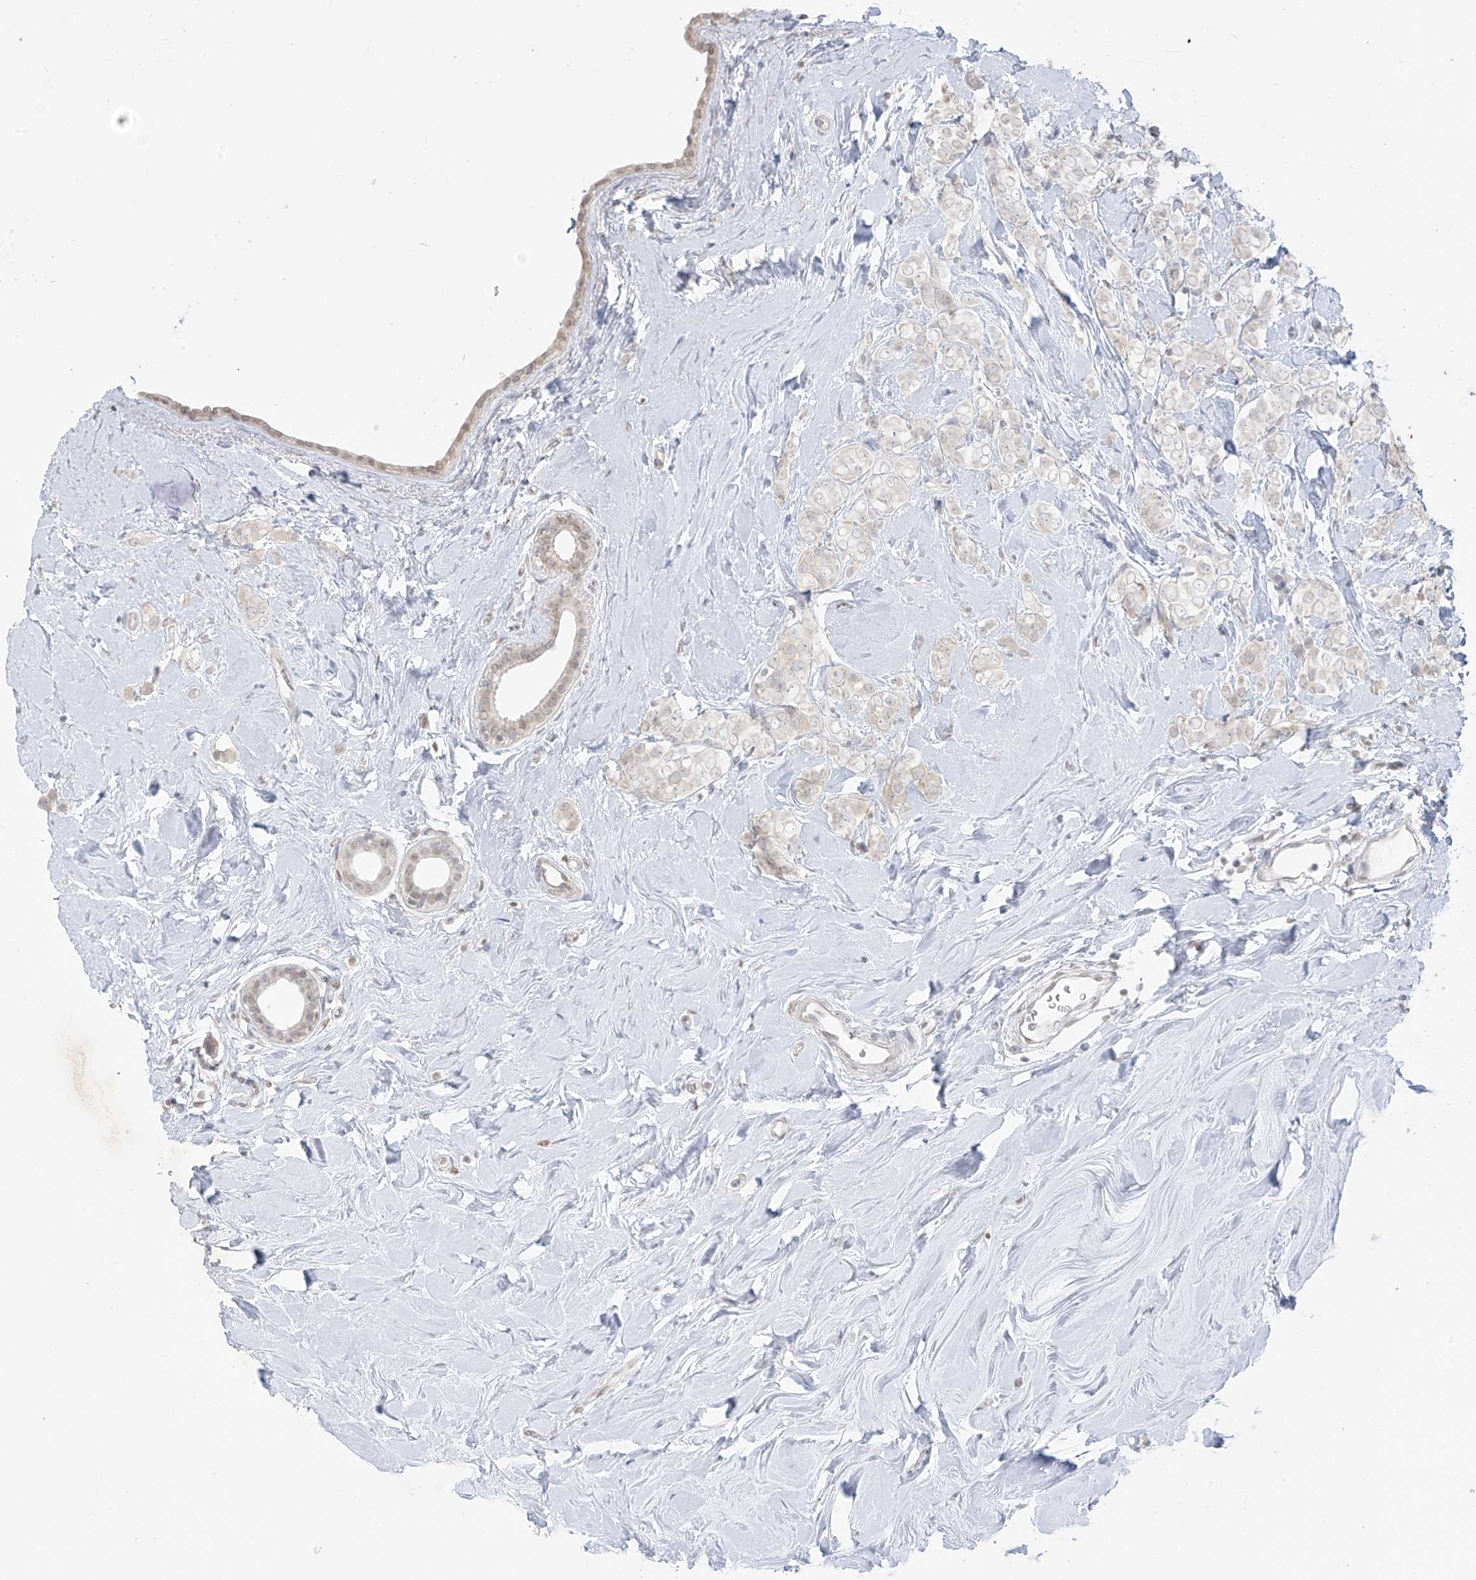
{"staining": {"intensity": "weak", "quantity": "<25%", "location": "cytoplasmic/membranous"}, "tissue": "breast cancer", "cell_type": "Tumor cells", "image_type": "cancer", "snomed": [{"axis": "morphology", "description": "Lobular carcinoma"}, {"axis": "topography", "description": "Breast"}], "caption": "Breast lobular carcinoma stained for a protein using immunohistochemistry displays no staining tumor cells.", "gene": "OSBPL7", "patient": {"sex": "female", "age": 47}}